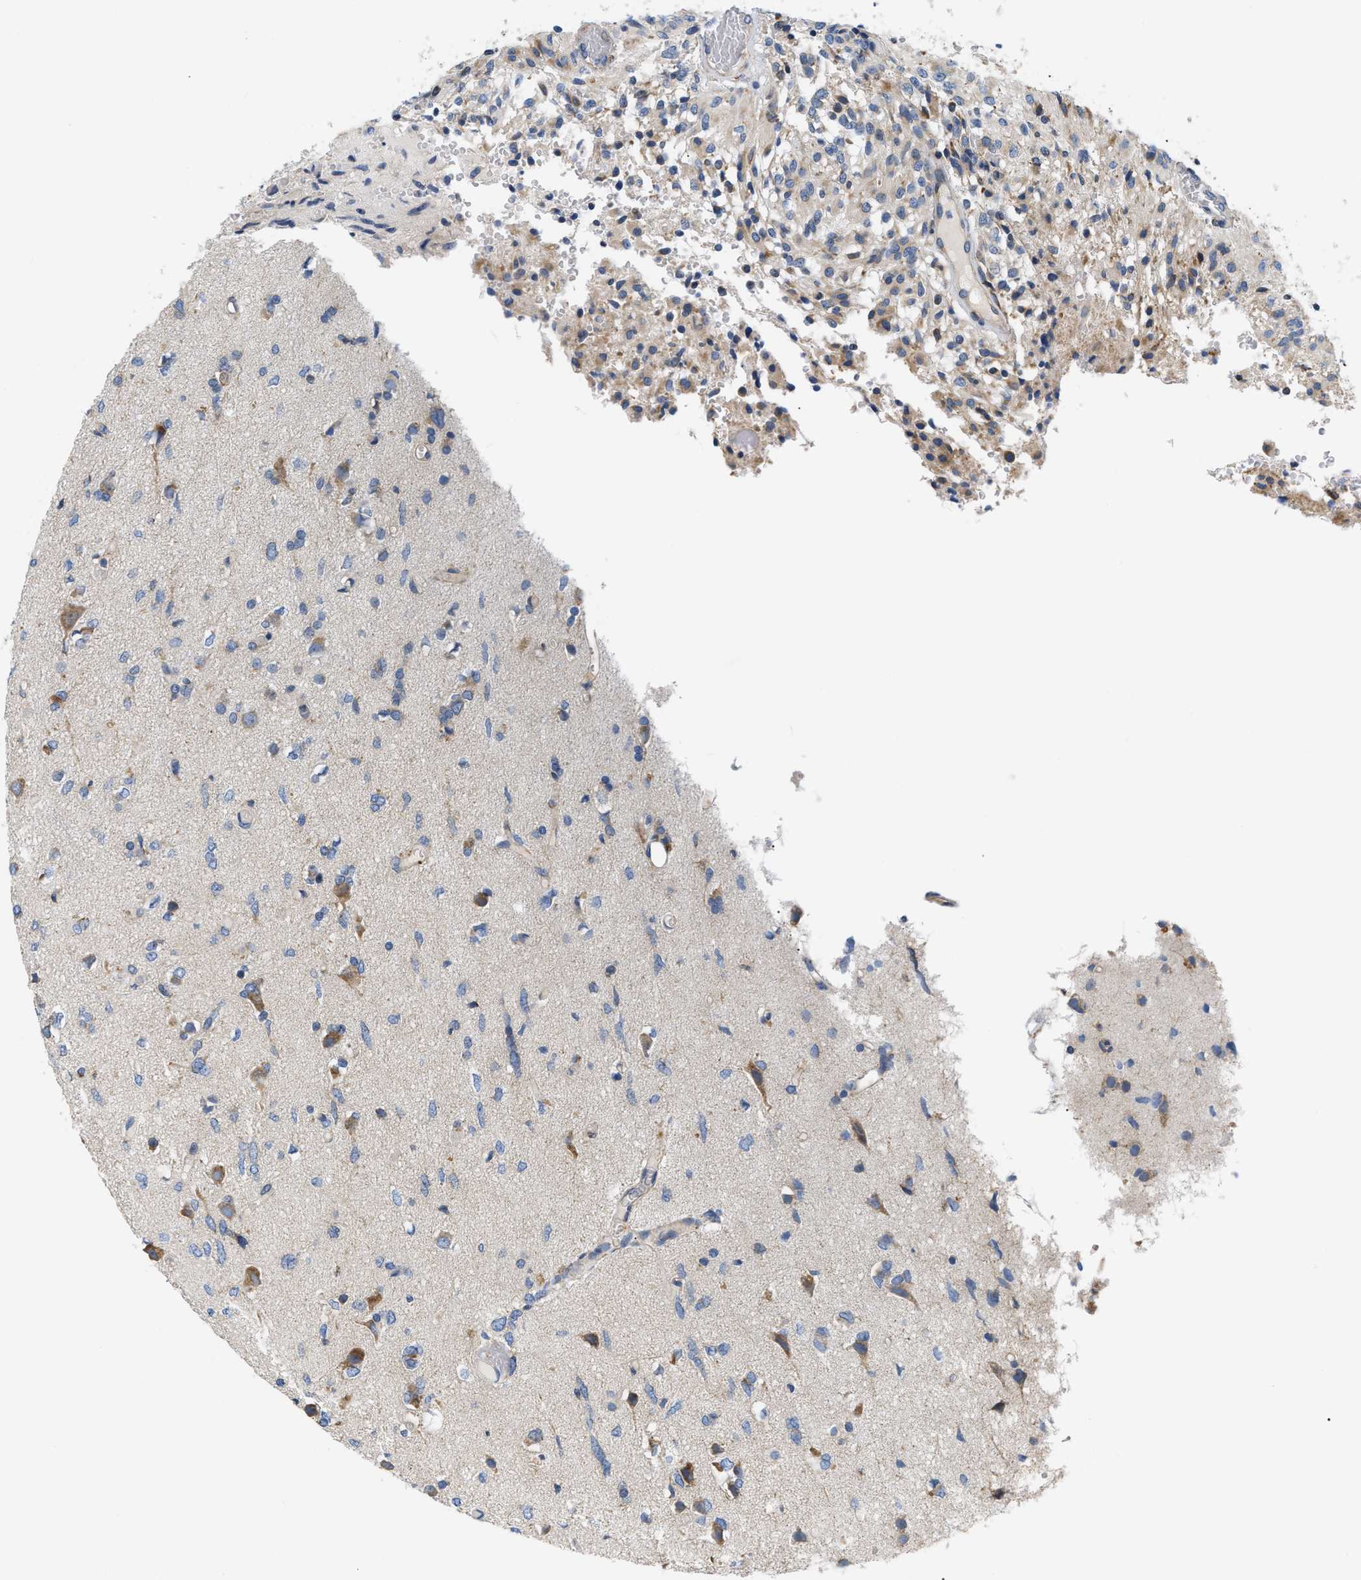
{"staining": {"intensity": "weak", "quantity": "<25%", "location": "cytoplasmic/membranous"}, "tissue": "glioma", "cell_type": "Tumor cells", "image_type": "cancer", "snomed": [{"axis": "morphology", "description": "Glioma, malignant, High grade"}, {"axis": "topography", "description": "Brain"}], "caption": "Immunohistochemistry photomicrograph of neoplastic tissue: glioma stained with DAB (3,3'-diaminobenzidine) exhibits no significant protein staining in tumor cells. Brightfield microscopy of immunohistochemistry (IHC) stained with DAB (brown) and hematoxylin (blue), captured at high magnification.", "gene": "HDHD3", "patient": {"sex": "female", "age": 59}}